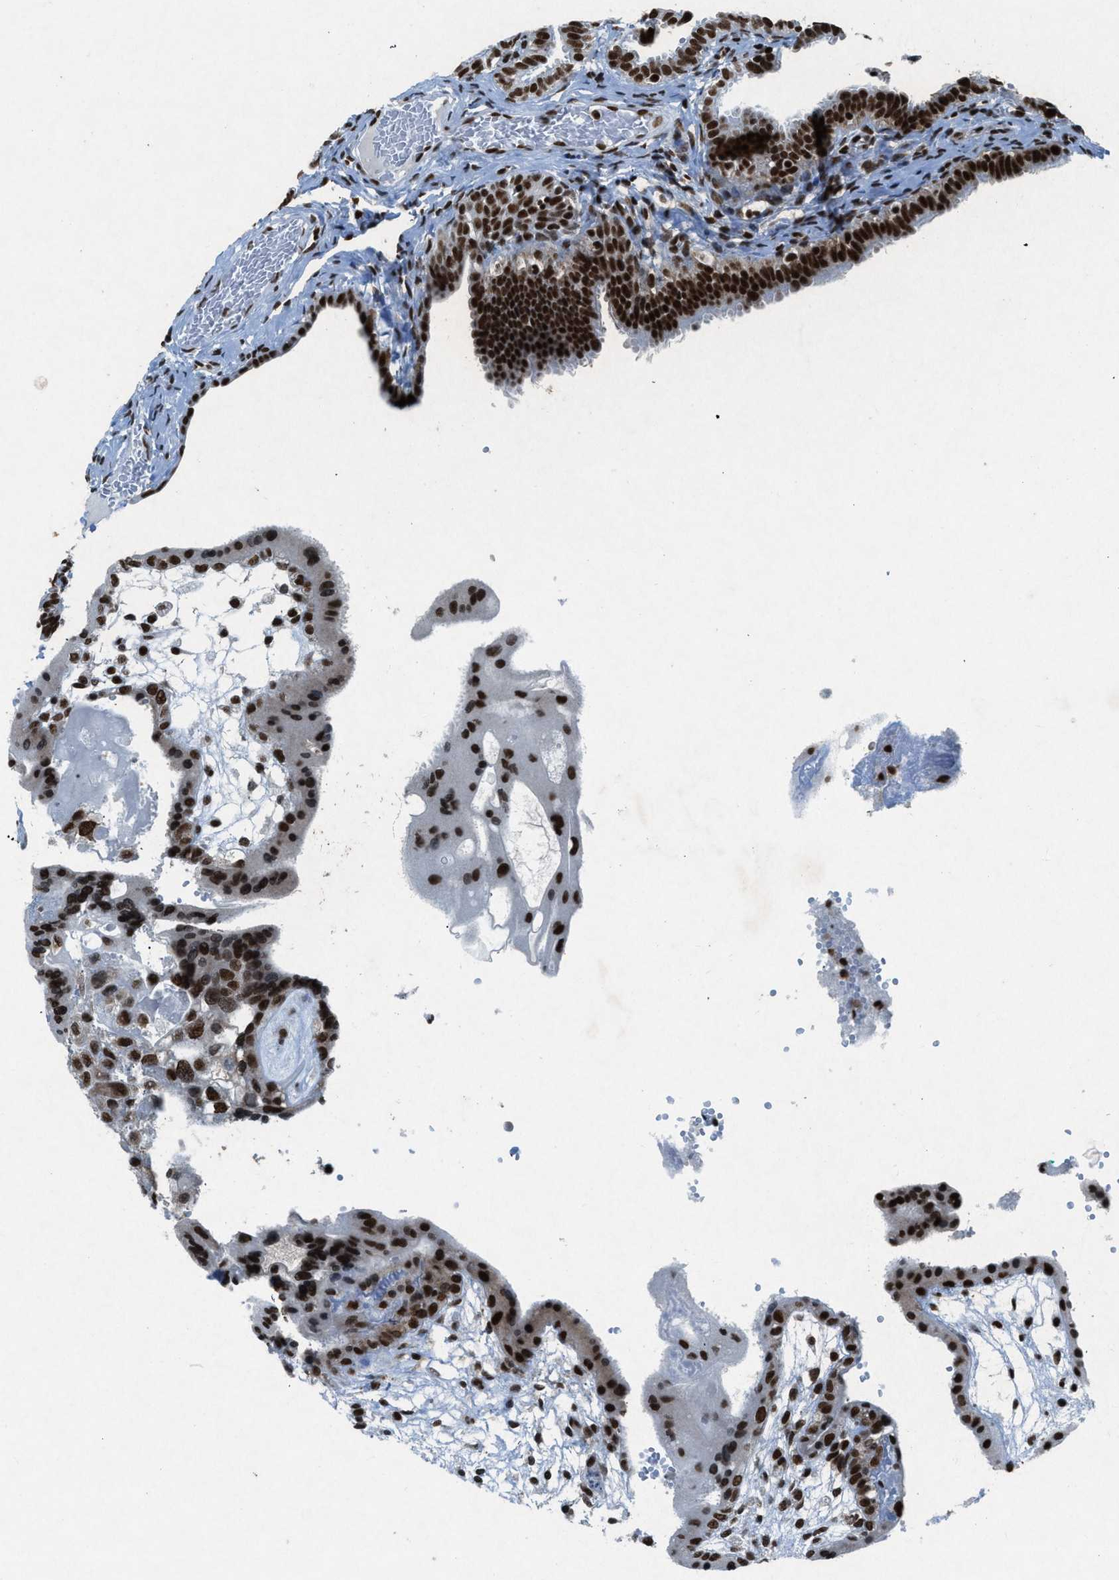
{"staining": {"intensity": "strong", "quantity": ">75%", "location": "nuclear"}, "tissue": "fallopian tube", "cell_type": "Glandular cells", "image_type": "normal", "snomed": [{"axis": "morphology", "description": "Normal tissue, NOS"}, {"axis": "topography", "description": "Fallopian tube"}, {"axis": "topography", "description": "Placenta"}], "caption": "IHC of benign fallopian tube shows high levels of strong nuclear staining in approximately >75% of glandular cells. Using DAB (brown) and hematoxylin (blue) stains, captured at high magnification using brightfield microscopy.", "gene": "NXF1", "patient": {"sex": "female", "age": 34}}